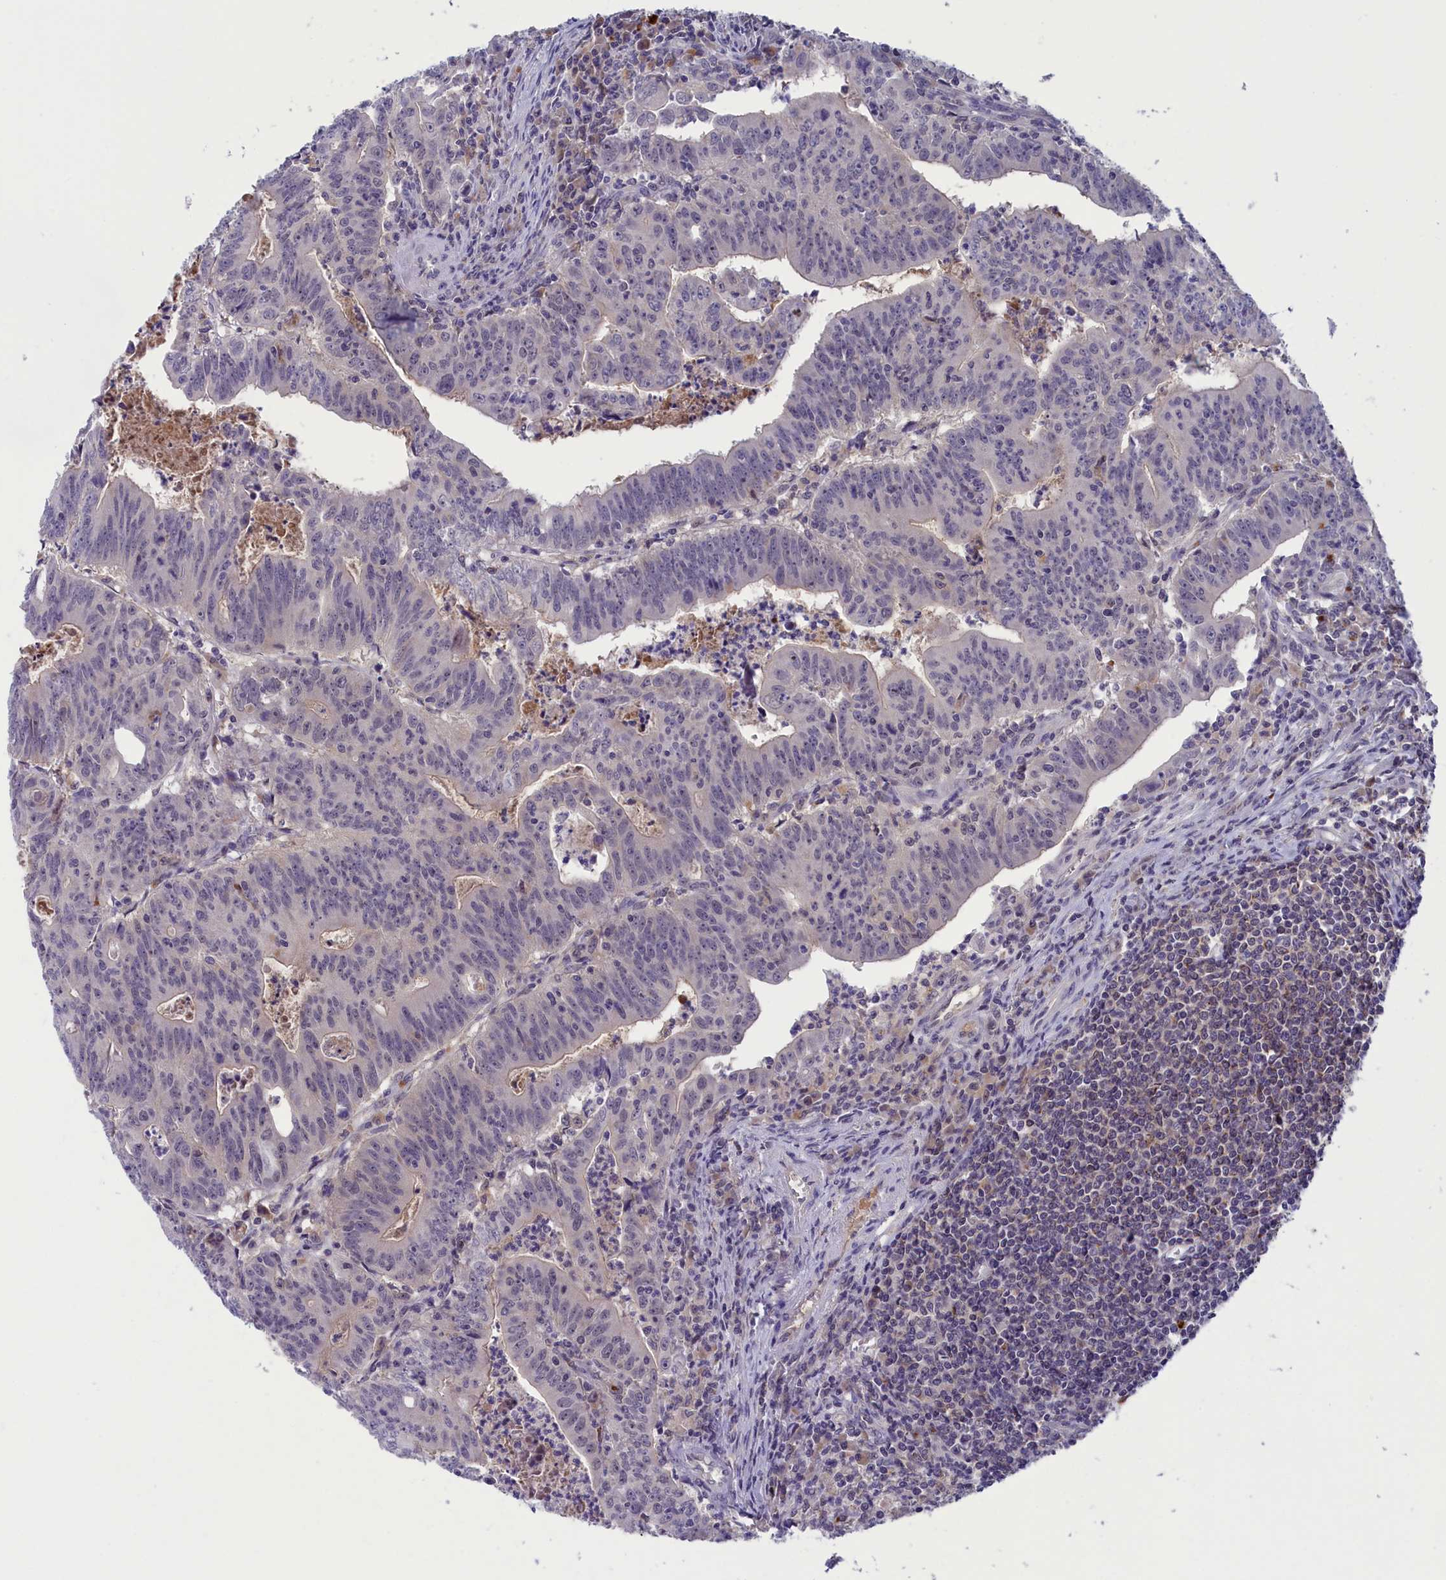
{"staining": {"intensity": "negative", "quantity": "none", "location": "none"}, "tissue": "colorectal cancer", "cell_type": "Tumor cells", "image_type": "cancer", "snomed": [{"axis": "morphology", "description": "Adenocarcinoma, NOS"}, {"axis": "topography", "description": "Rectum"}], "caption": "Human colorectal cancer (adenocarcinoma) stained for a protein using IHC displays no expression in tumor cells.", "gene": "STYX", "patient": {"sex": "male", "age": 69}}